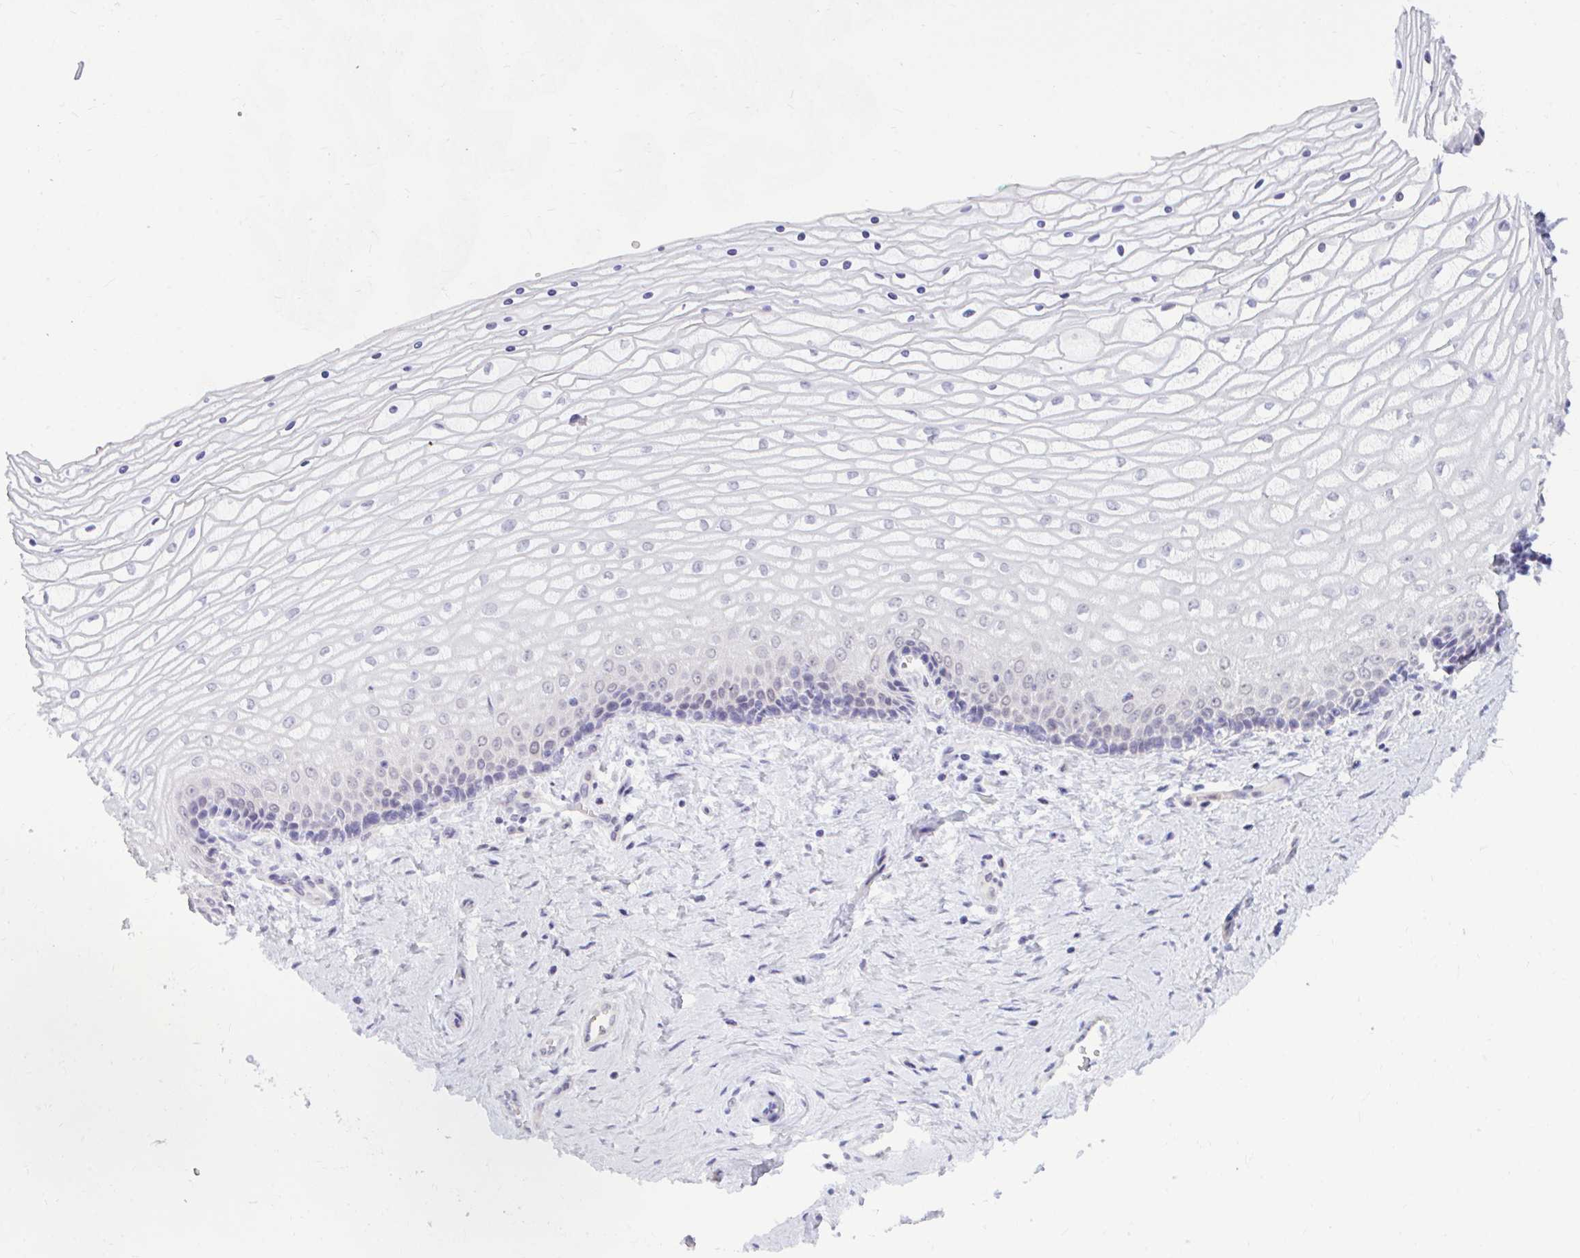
{"staining": {"intensity": "weak", "quantity": "25%-75%", "location": "nuclear"}, "tissue": "vagina", "cell_type": "Squamous epithelial cells", "image_type": "normal", "snomed": [{"axis": "morphology", "description": "Normal tissue, NOS"}, {"axis": "topography", "description": "Vagina"}], "caption": "An immunohistochemistry image of normal tissue is shown. Protein staining in brown highlights weak nuclear positivity in vagina within squamous epithelial cells.", "gene": "CSE1L", "patient": {"sex": "female", "age": 45}}